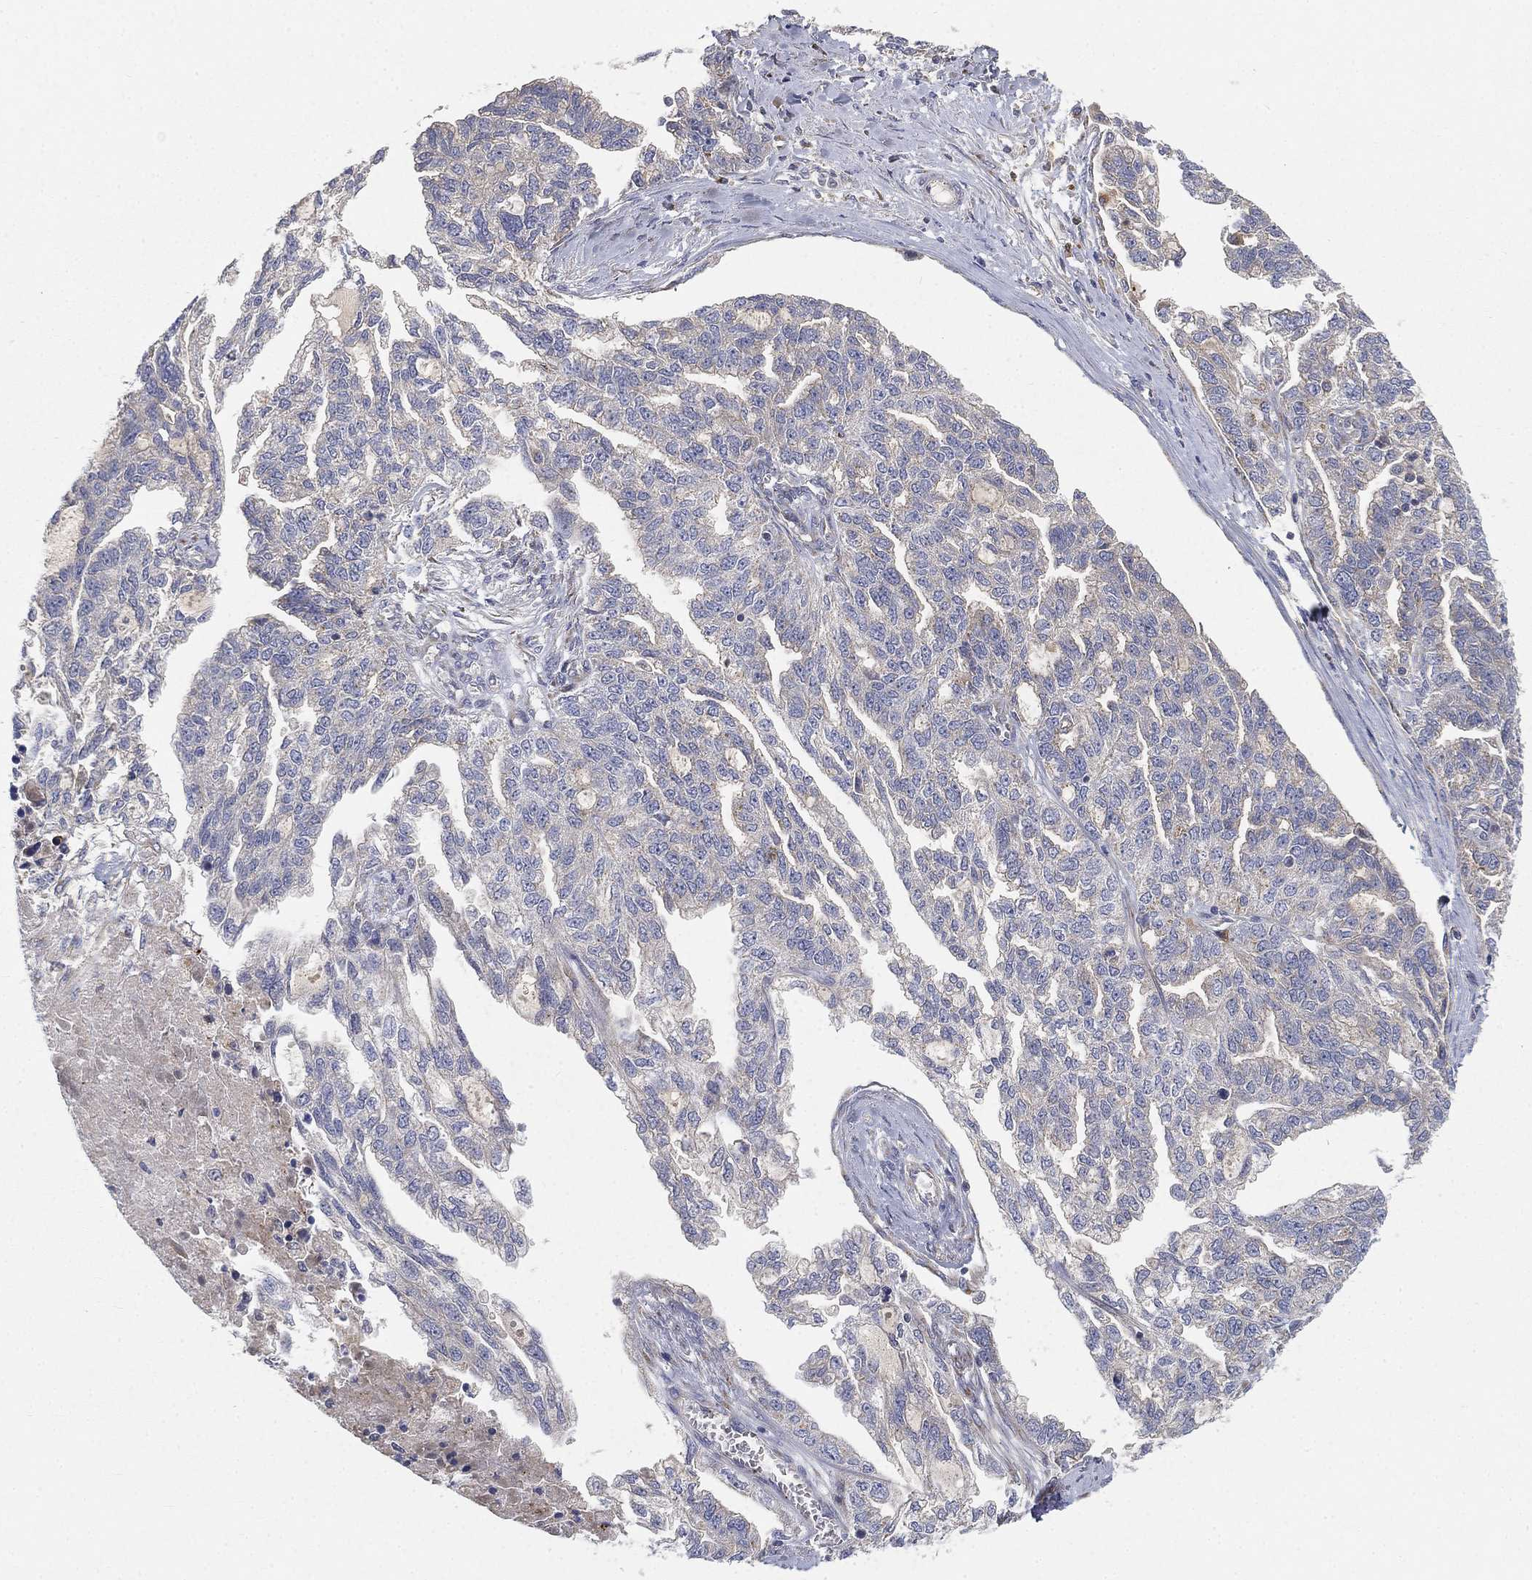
{"staining": {"intensity": "negative", "quantity": "none", "location": "none"}, "tissue": "ovarian cancer", "cell_type": "Tumor cells", "image_type": "cancer", "snomed": [{"axis": "morphology", "description": "Cystadenocarcinoma, serous, NOS"}, {"axis": "topography", "description": "Ovary"}], "caption": "Immunohistochemical staining of ovarian serous cystadenocarcinoma displays no significant staining in tumor cells. (Stains: DAB (3,3'-diaminobenzidine) IHC with hematoxylin counter stain, Microscopy: brightfield microscopy at high magnification).", "gene": "CTSL", "patient": {"sex": "female", "age": 51}}